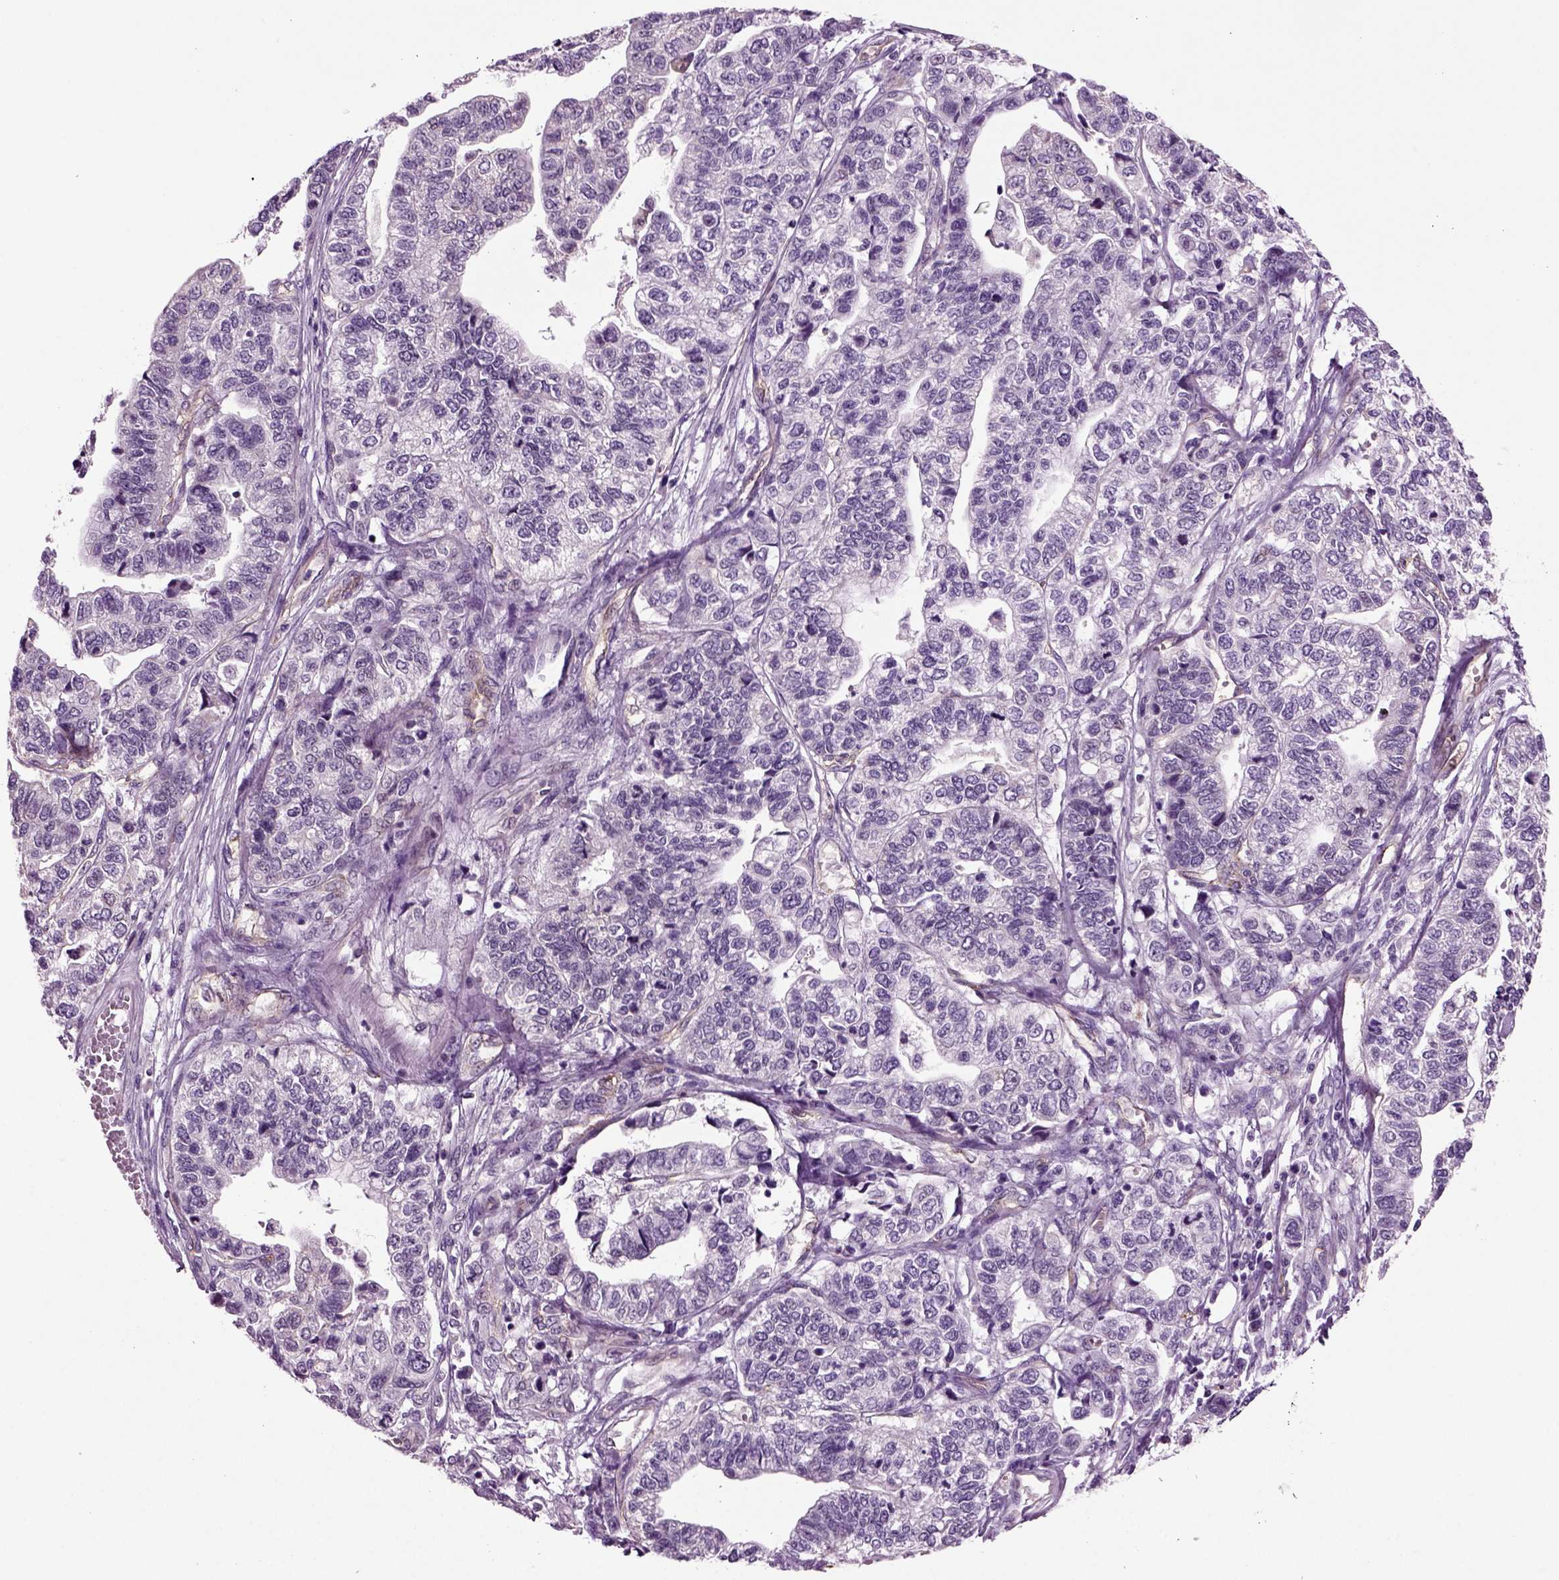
{"staining": {"intensity": "negative", "quantity": "none", "location": "none"}, "tissue": "stomach cancer", "cell_type": "Tumor cells", "image_type": "cancer", "snomed": [{"axis": "morphology", "description": "Adenocarcinoma, NOS"}, {"axis": "topography", "description": "Stomach, upper"}], "caption": "This is an immunohistochemistry (IHC) photomicrograph of human stomach cancer. There is no staining in tumor cells.", "gene": "COL9A2", "patient": {"sex": "female", "age": 67}}